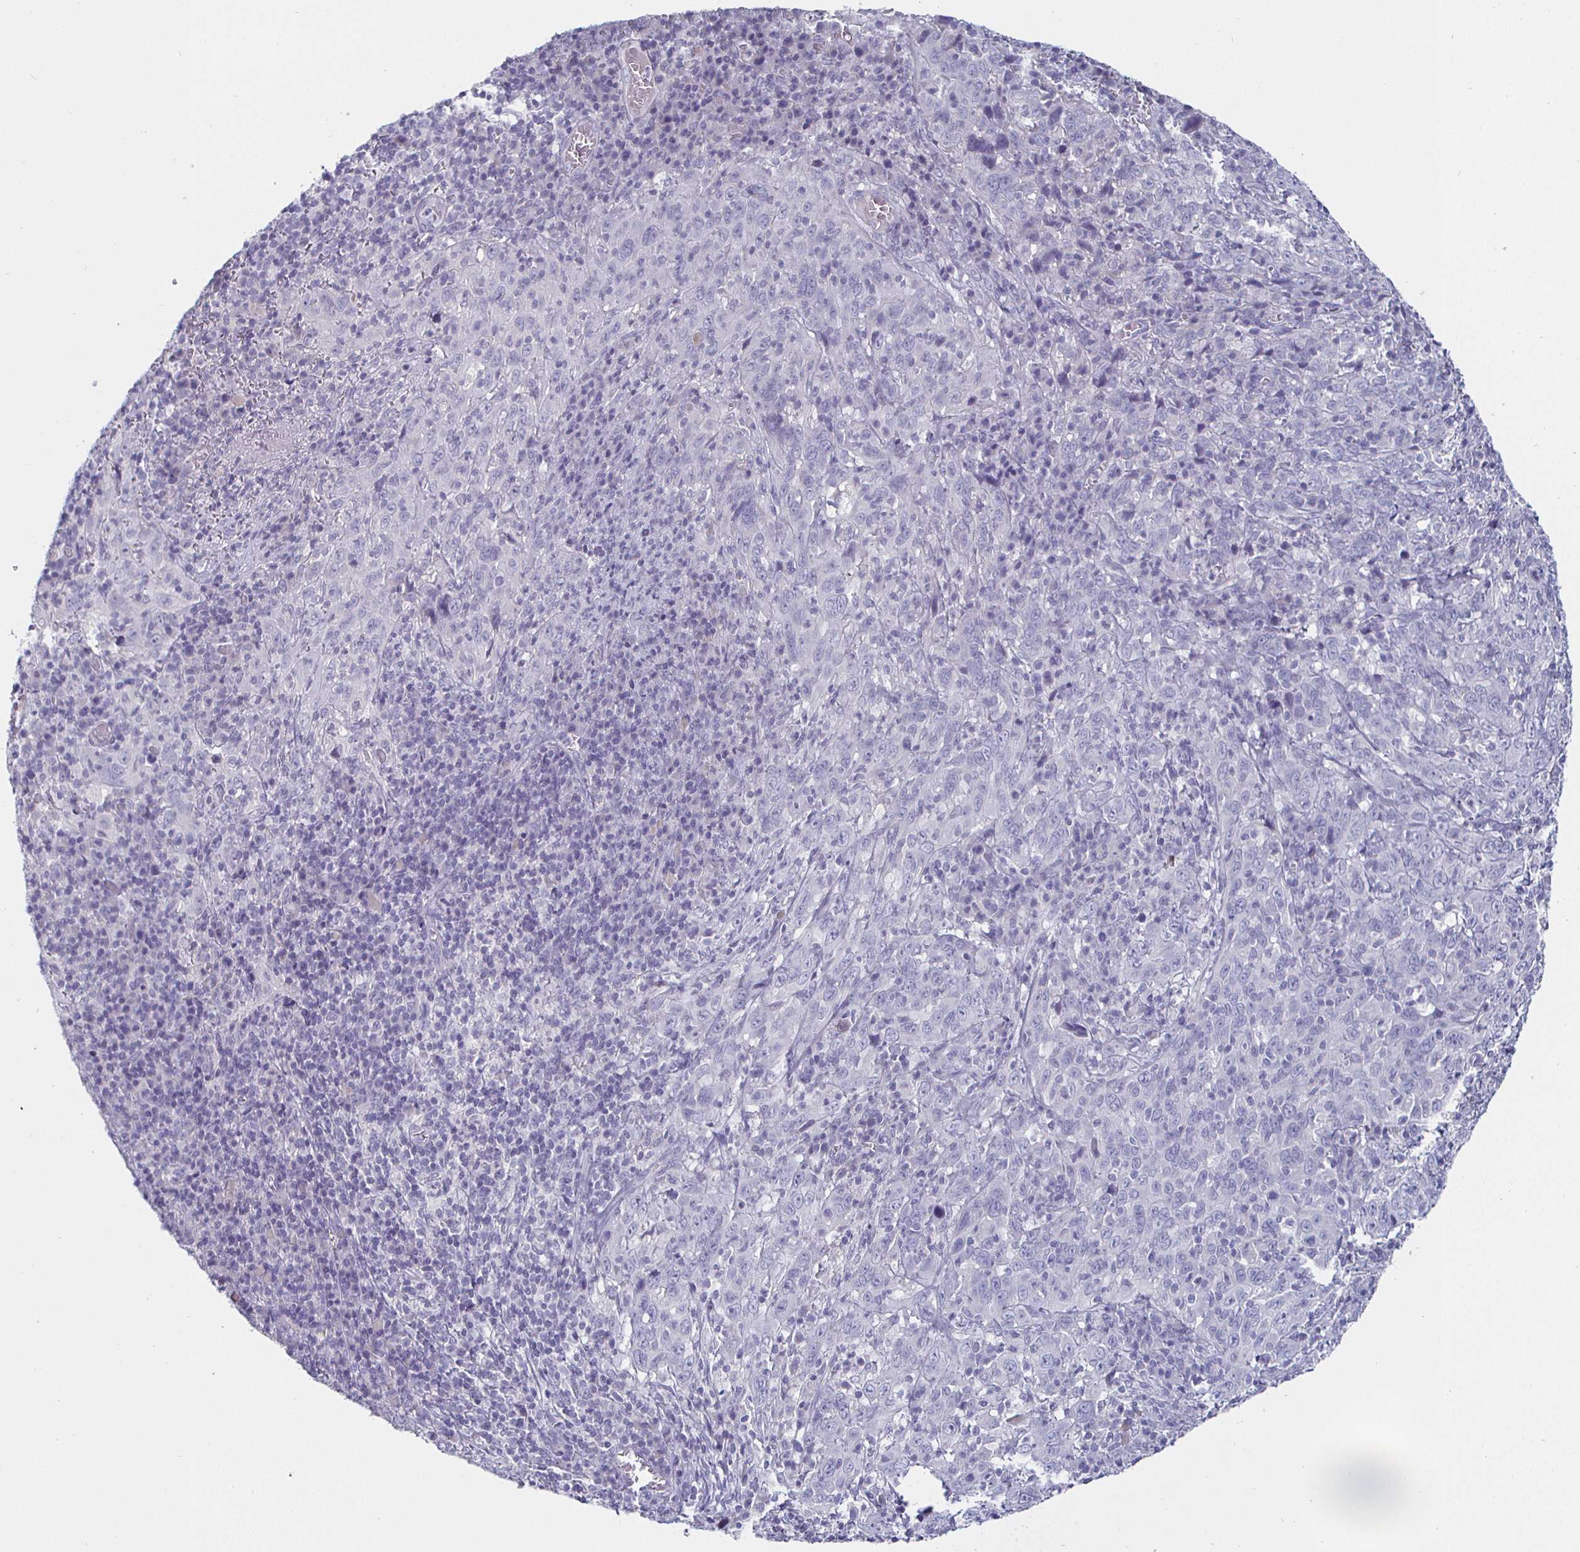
{"staining": {"intensity": "negative", "quantity": "none", "location": "none"}, "tissue": "cervical cancer", "cell_type": "Tumor cells", "image_type": "cancer", "snomed": [{"axis": "morphology", "description": "Squamous cell carcinoma, NOS"}, {"axis": "topography", "description": "Cervix"}], "caption": "The photomicrograph demonstrates no significant expression in tumor cells of cervical cancer (squamous cell carcinoma).", "gene": "ENPP1", "patient": {"sex": "female", "age": 46}}